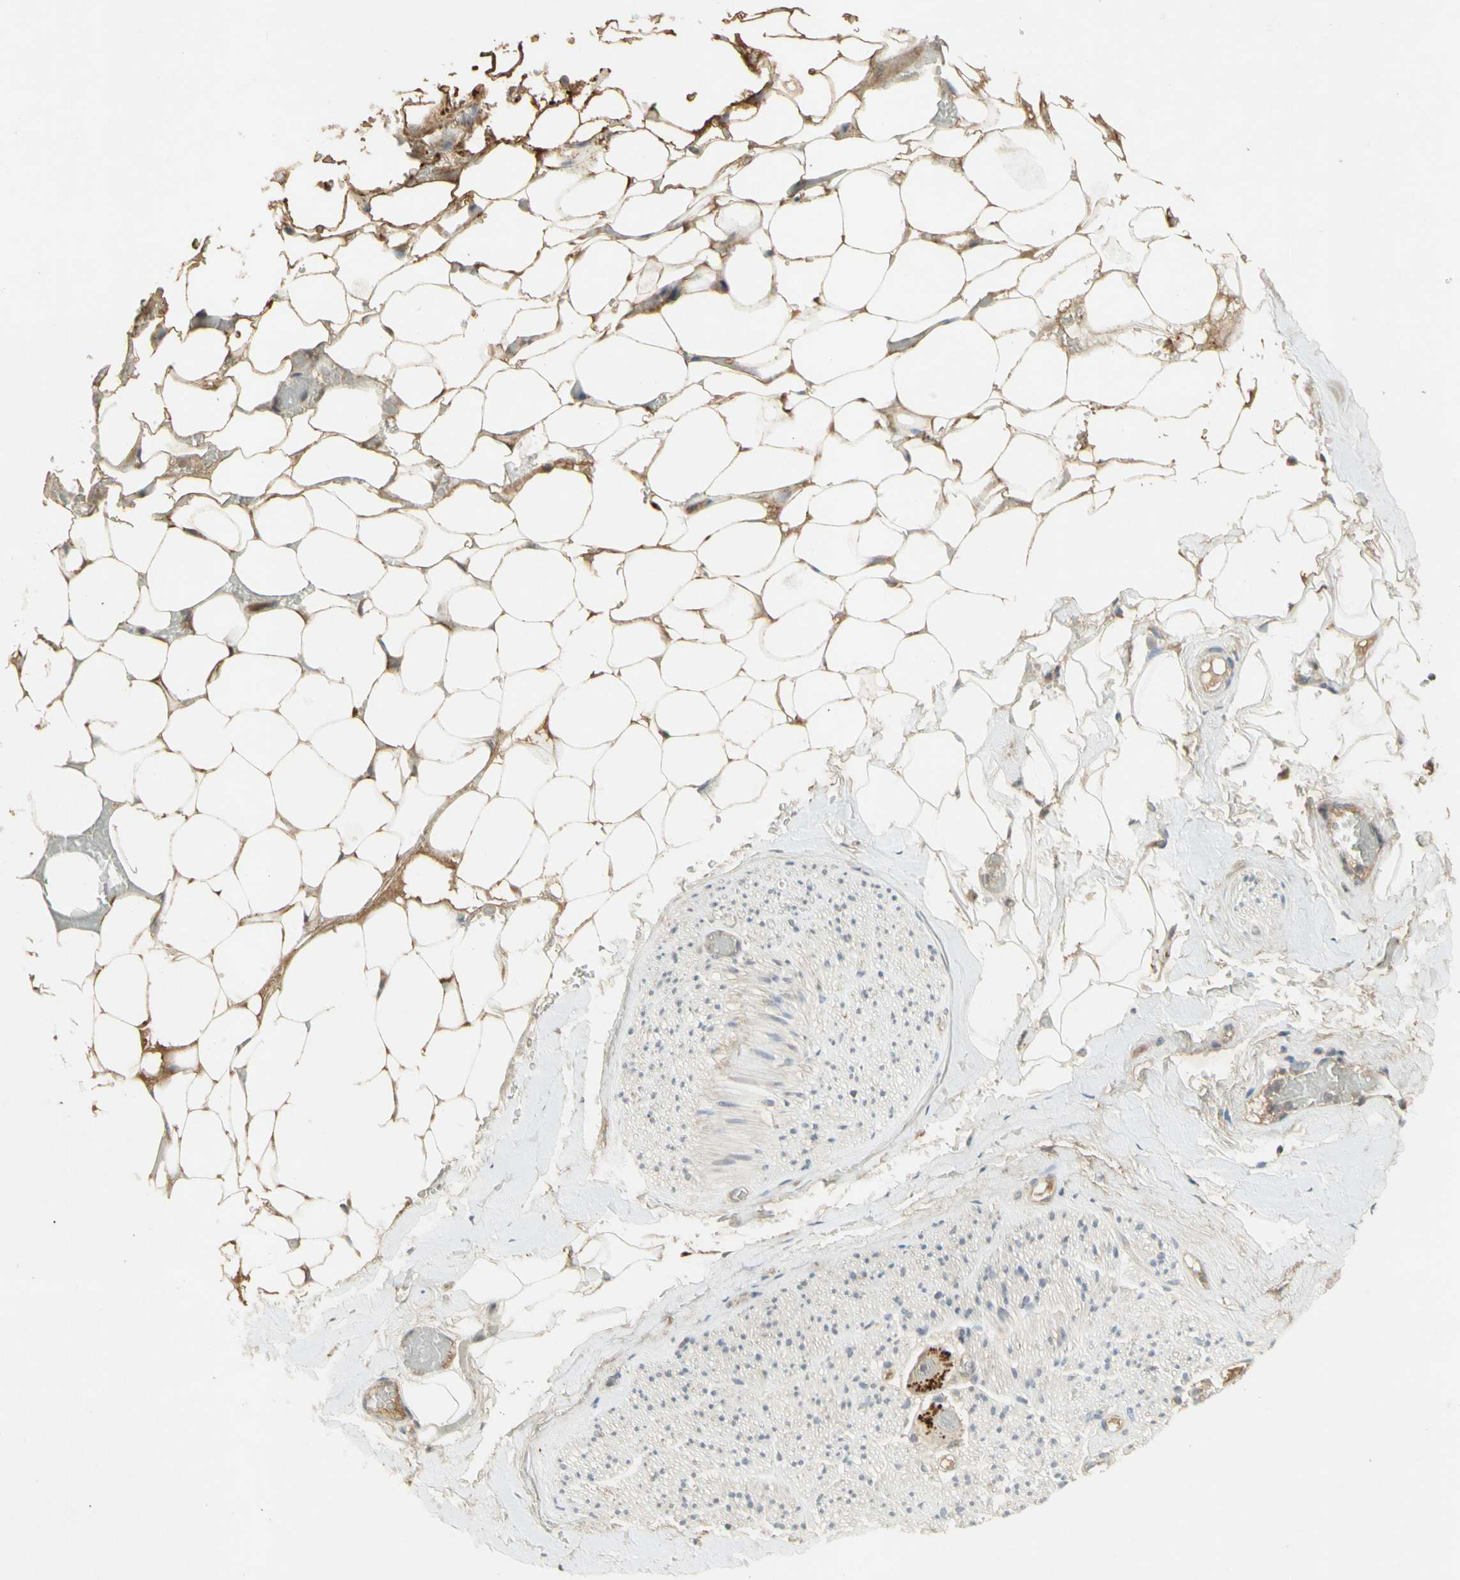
{"staining": {"intensity": "moderate", "quantity": ">75%", "location": "cytoplasmic/membranous"}, "tissue": "adipose tissue", "cell_type": "Adipocytes", "image_type": "normal", "snomed": [{"axis": "morphology", "description": "Normal tissue, NOS"}, {"axis": "topography", "description": "Peripheral nerve tissue"}], "caption": "DAB (3,3'-diaminobenzidine) immunohistochemical staining of unremarkable adipose tissue reveals moderate cytoplasmic/membranous protein staining in approximately >75% of adipocytes.", "gene": "NRG4", "patient": {"sex": "male", "age": 70}}